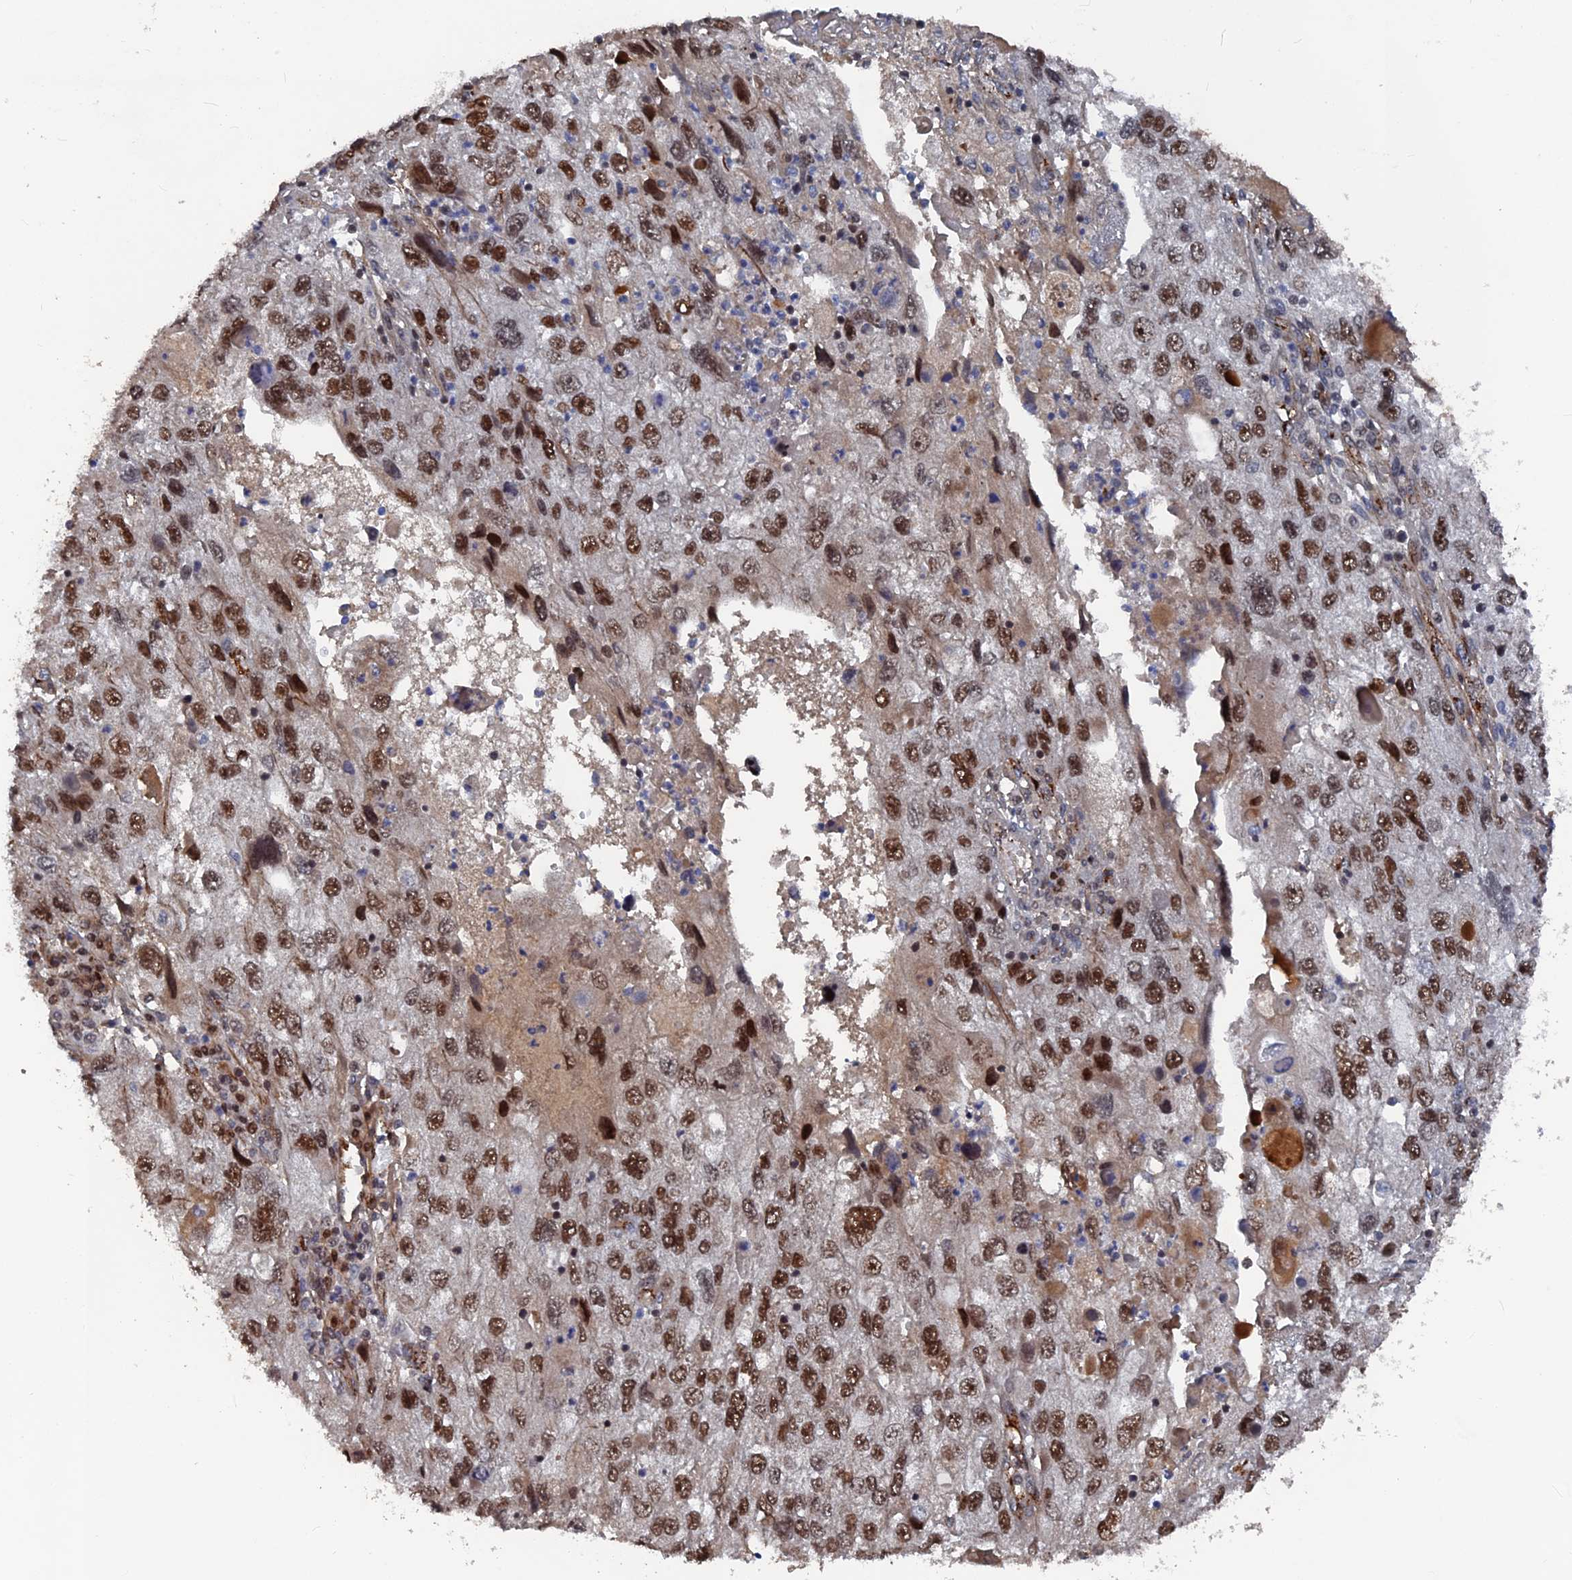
{"staining": {"intensity": "strong", "quantity": ">75%", "location": "nuclear"}, "tissue": "endometrial cancer", "cell_type": "Tumor cells", "image_type": "cancer", "snomed": [{"axis": "morphology", "description": "Adenocarcinoma, NOS"}, {"axis": "topography", "description": "Endometrium"}], "caption": "A high amount of strong nuclear positivity is seen in about >75% of tumor cells in endometrial adenocarcinoma tissue.", "gene": "SH3D21", "patient": {"sex": "female", "age": 49}}